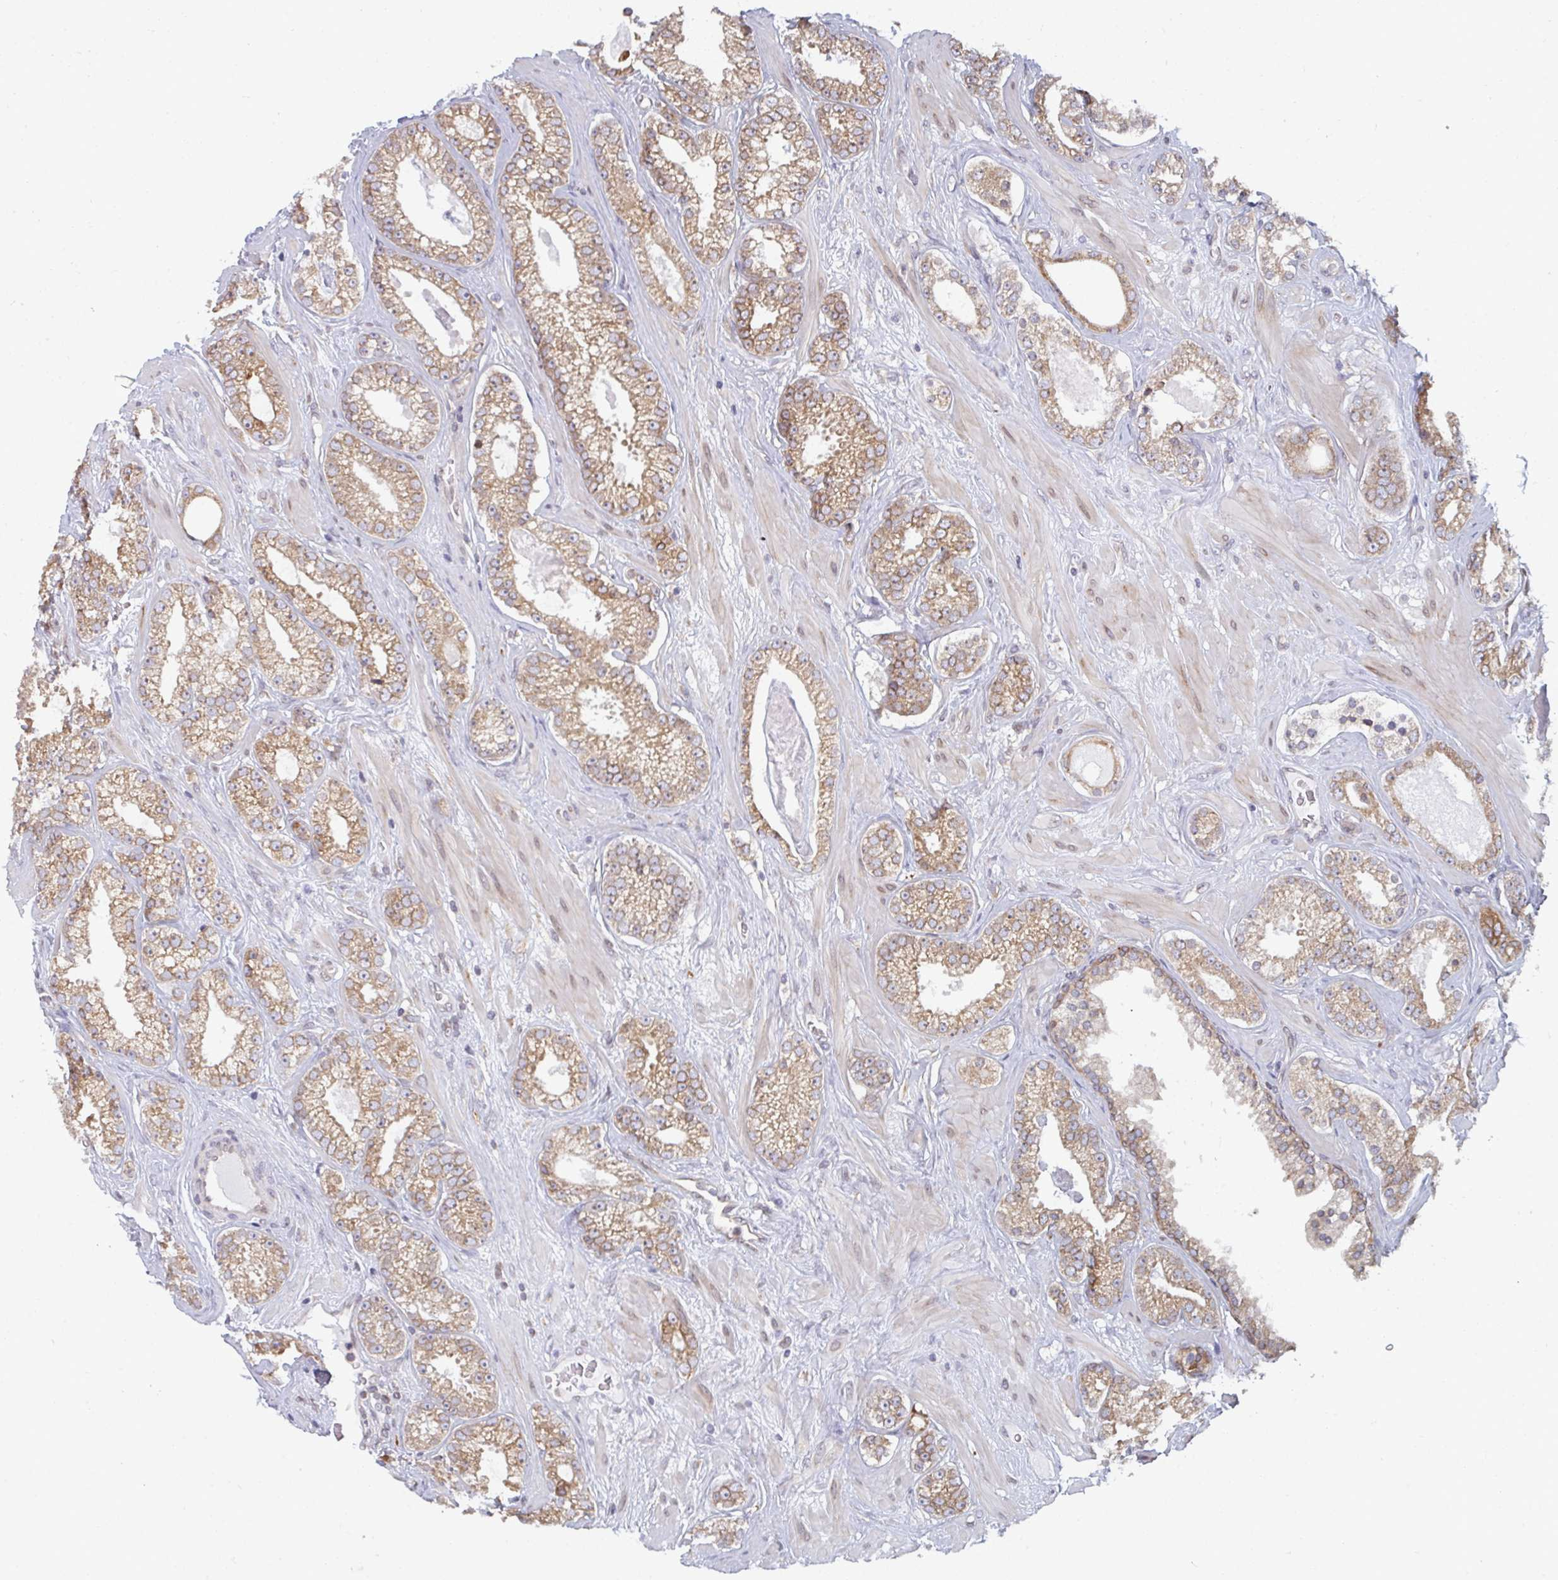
{"staining": {"intensity": "moderate", "quantity": ">75%", "location": "cytoplasmic/membranous"}, "tissue": "prostate cancer", "cell_type": "Tumor cells", "image_type": "cancer", "snomed": [{"axis": "morphology", "description": "Adenocarcinoma, High grade"}, {"axis": "topography", "description": "Prostate"}], "caption": "DAB (3,3'-diaminobenzidine) immunohistochemical staining of human high-grade adenocarcinoma (prostate) exhibits moderate cytoplasmic/membranous protein positivity in approximately >75% of tumor cells.", "gene": "LYSMD4", "patient": {"sex": "male", "age": 66}}